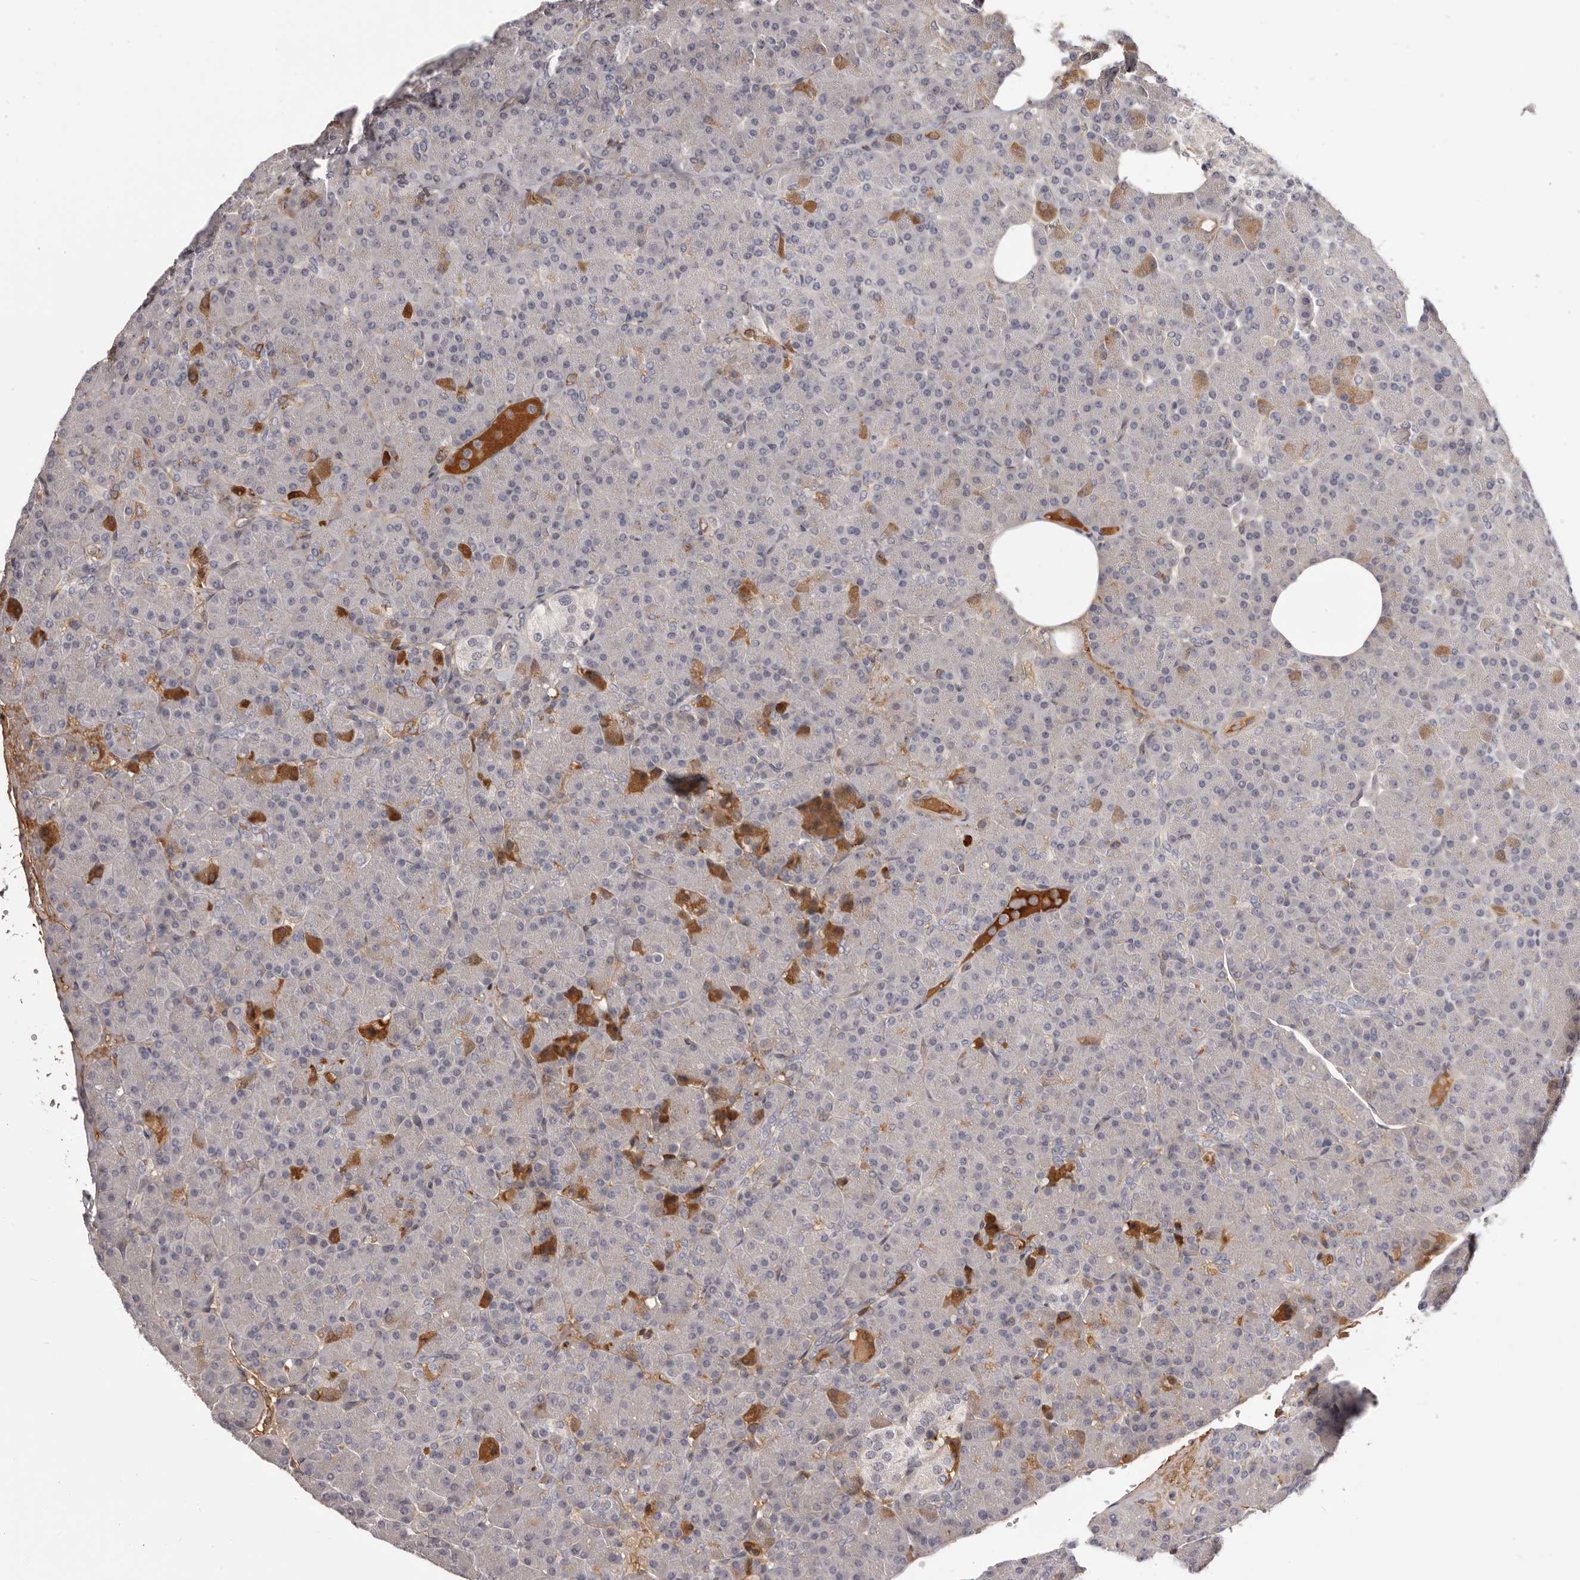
{"staining": {"intensity": "strong", "quantity": "<25%", "location": "cytoplasmic/membranous"}, "tissue": "pancreas", "cell_type": "Exocrine glandular cells", "image_type": "normal", "snomed": [{"axis": "morphology", "description": "Normal tissue, NOS"}, {"axis": "topography", "description": "Pancreas"}], "caption": "Protein analysis of normal pancreas shows strong cytoplasmic/membranous expression in approximately <25% of exocrine glandular cells. Using DAB (brown) and hematoxylin (blue) stains, captured at high magnification using brightfield microscopy.", "gene": "OTUD3", "patient": {"sex": "female", "age": 43}}